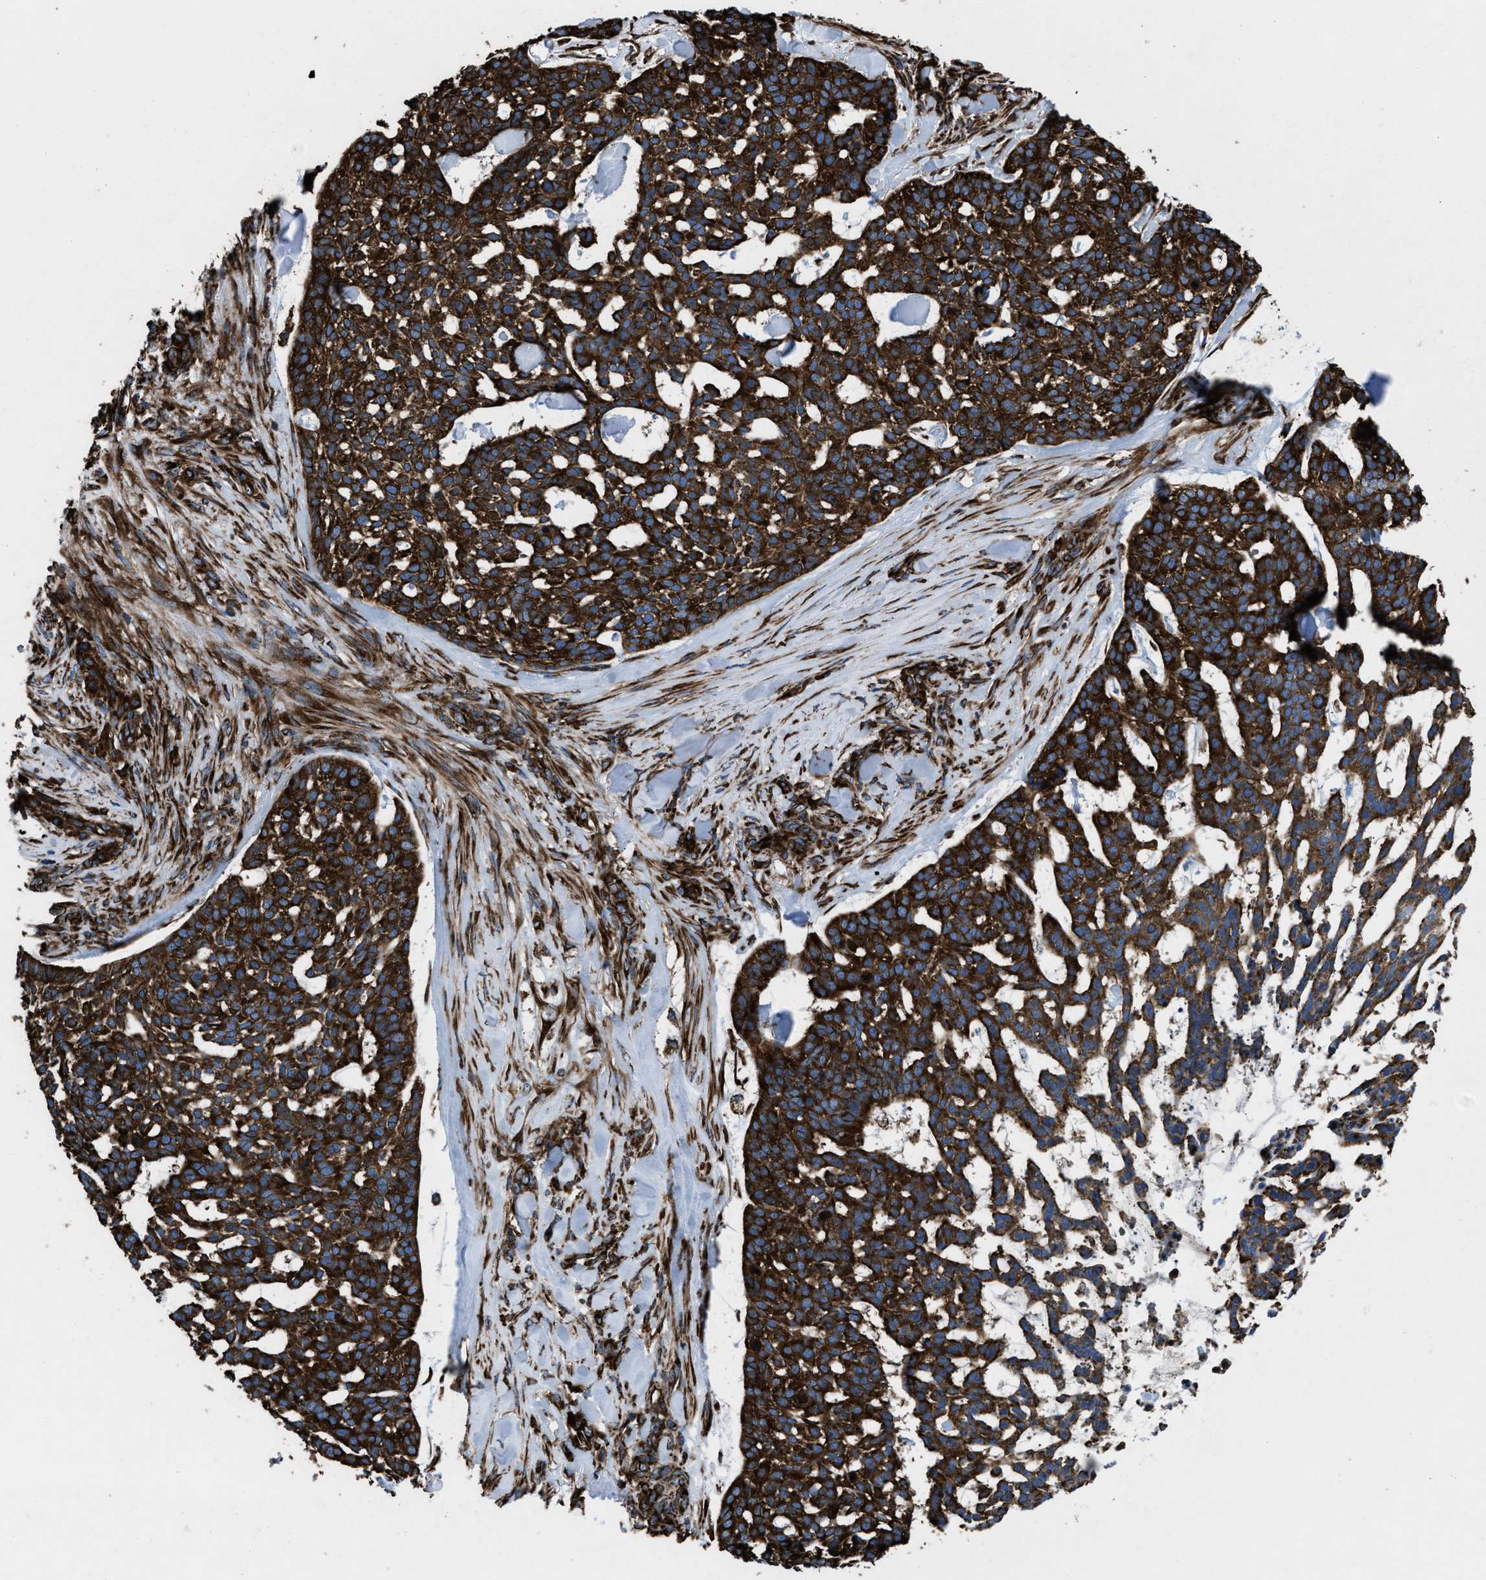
{"staining": {"intensity": "strong", "quantity": ">75%", "location": "cytoplasmic/membranous"}, "tissue": "skin cancer", "cell_type": "Tumor cells", "image_type": "cancer", "snomed": [{"axis": "morphology", "description": "Basal cell carcinoma"}, {"axis": "topography", "description": "Skin"}], "caption": "Protein analysis of skin cancer (basal cell carcinoma) tissue displays strong cytoplasmic/membranous expression in approximately >75% of tumor cells. (IHC, brightfield microscopy, high magnification).", "gene": "CAPRIN1", "patient": {"sex": "female", "age": 64}}